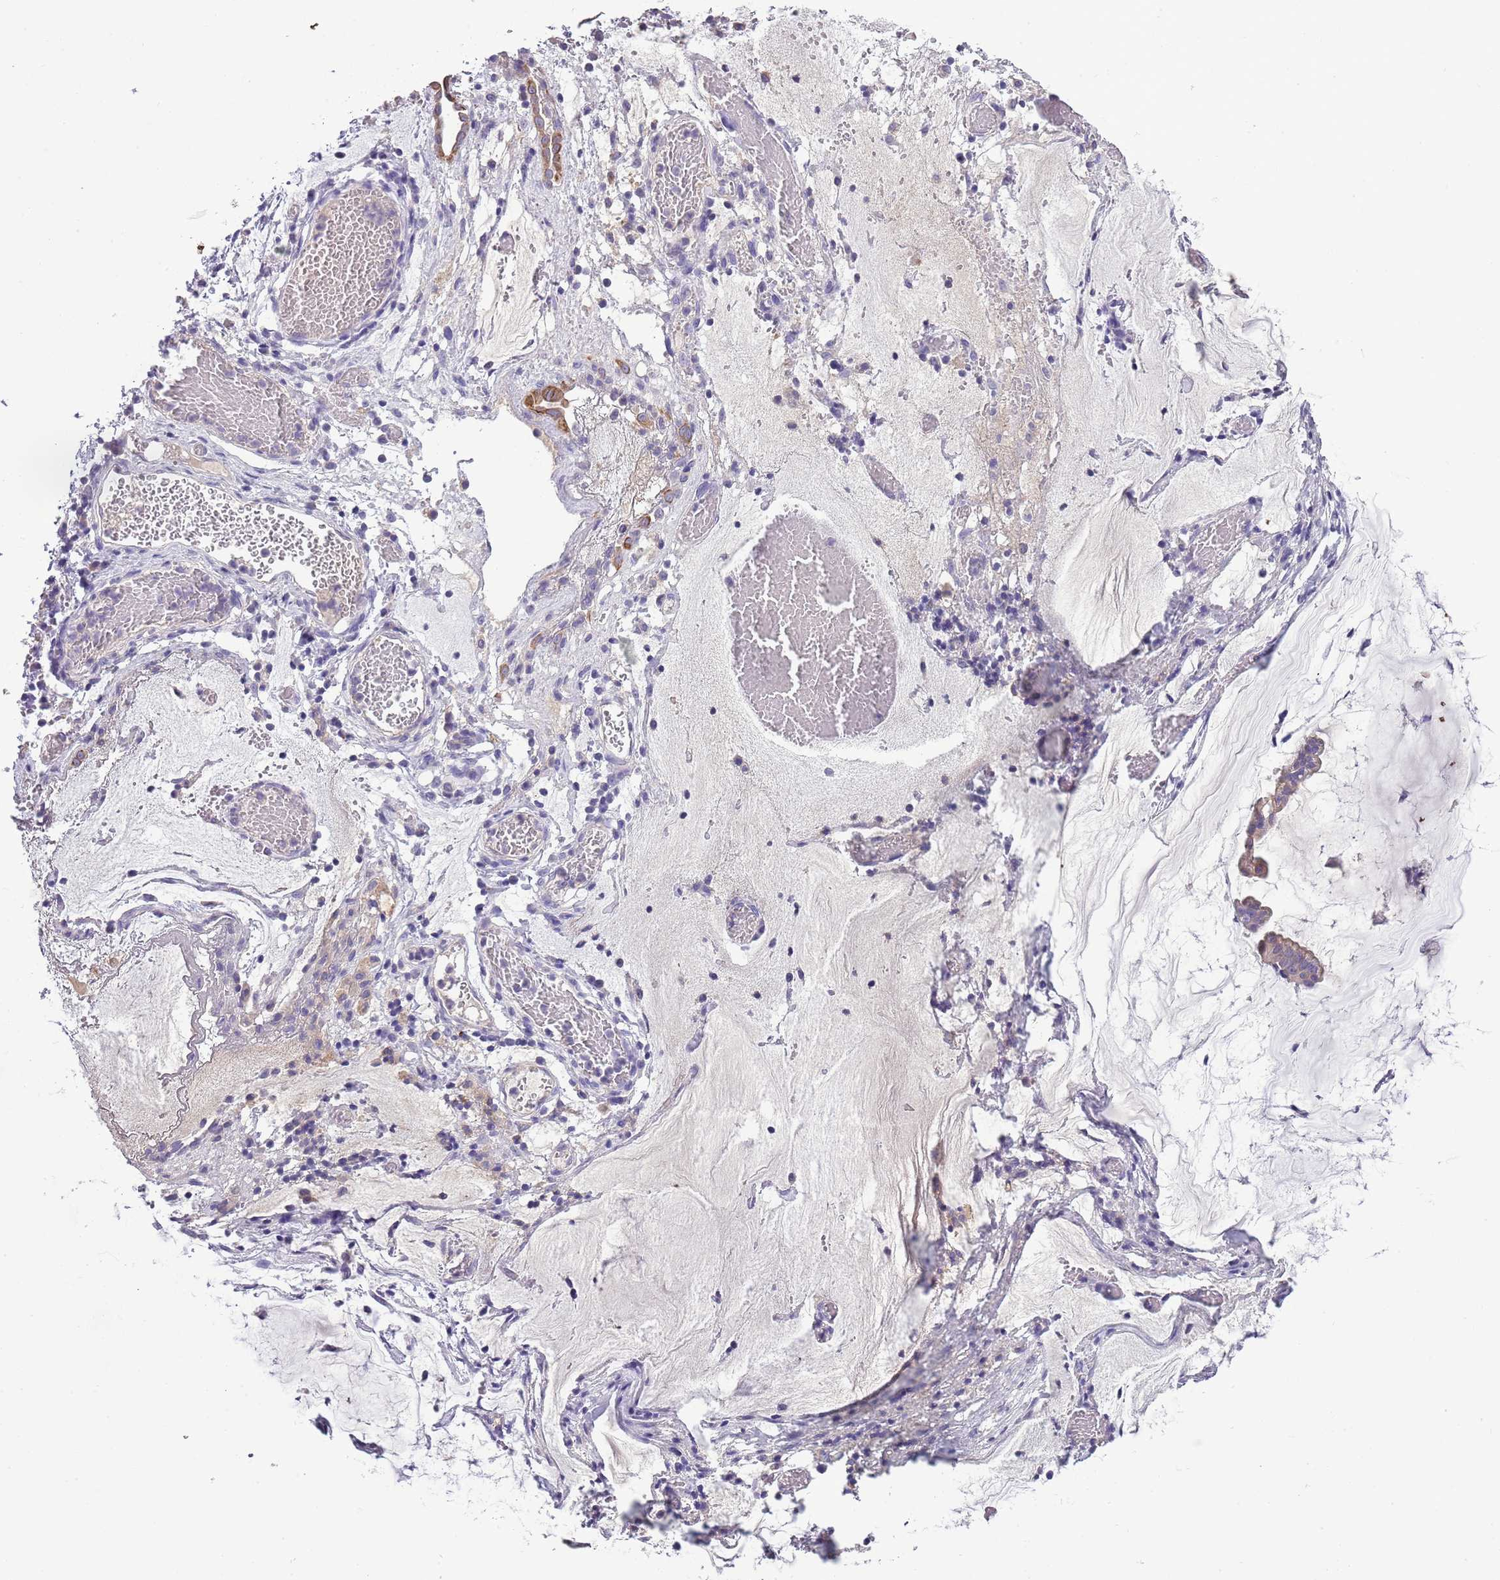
{"staining": {"intensity": "weak", "quantity": "<25%", "location": "cytoplasmic/membranous"}, "tissue": "ovarian cancer", "cell_type": "Tumor cells", "image_type": "cancer", "snomed": [{"axis": "morphology", "description": "Cystadenocarcinoma, mucinous, NOS"}, {"axis": "topography", "description": "Ovary"}], "caption": "An IHC micrograph of ovarian cancer (mucinous cystadenocarcinoma) is shown. There is no staining in tumor cells of ovarian cancer (mucinous cystadenocarcinoma).", "gene": "HES3", "patient": {"sex": "female", "age": 73}}